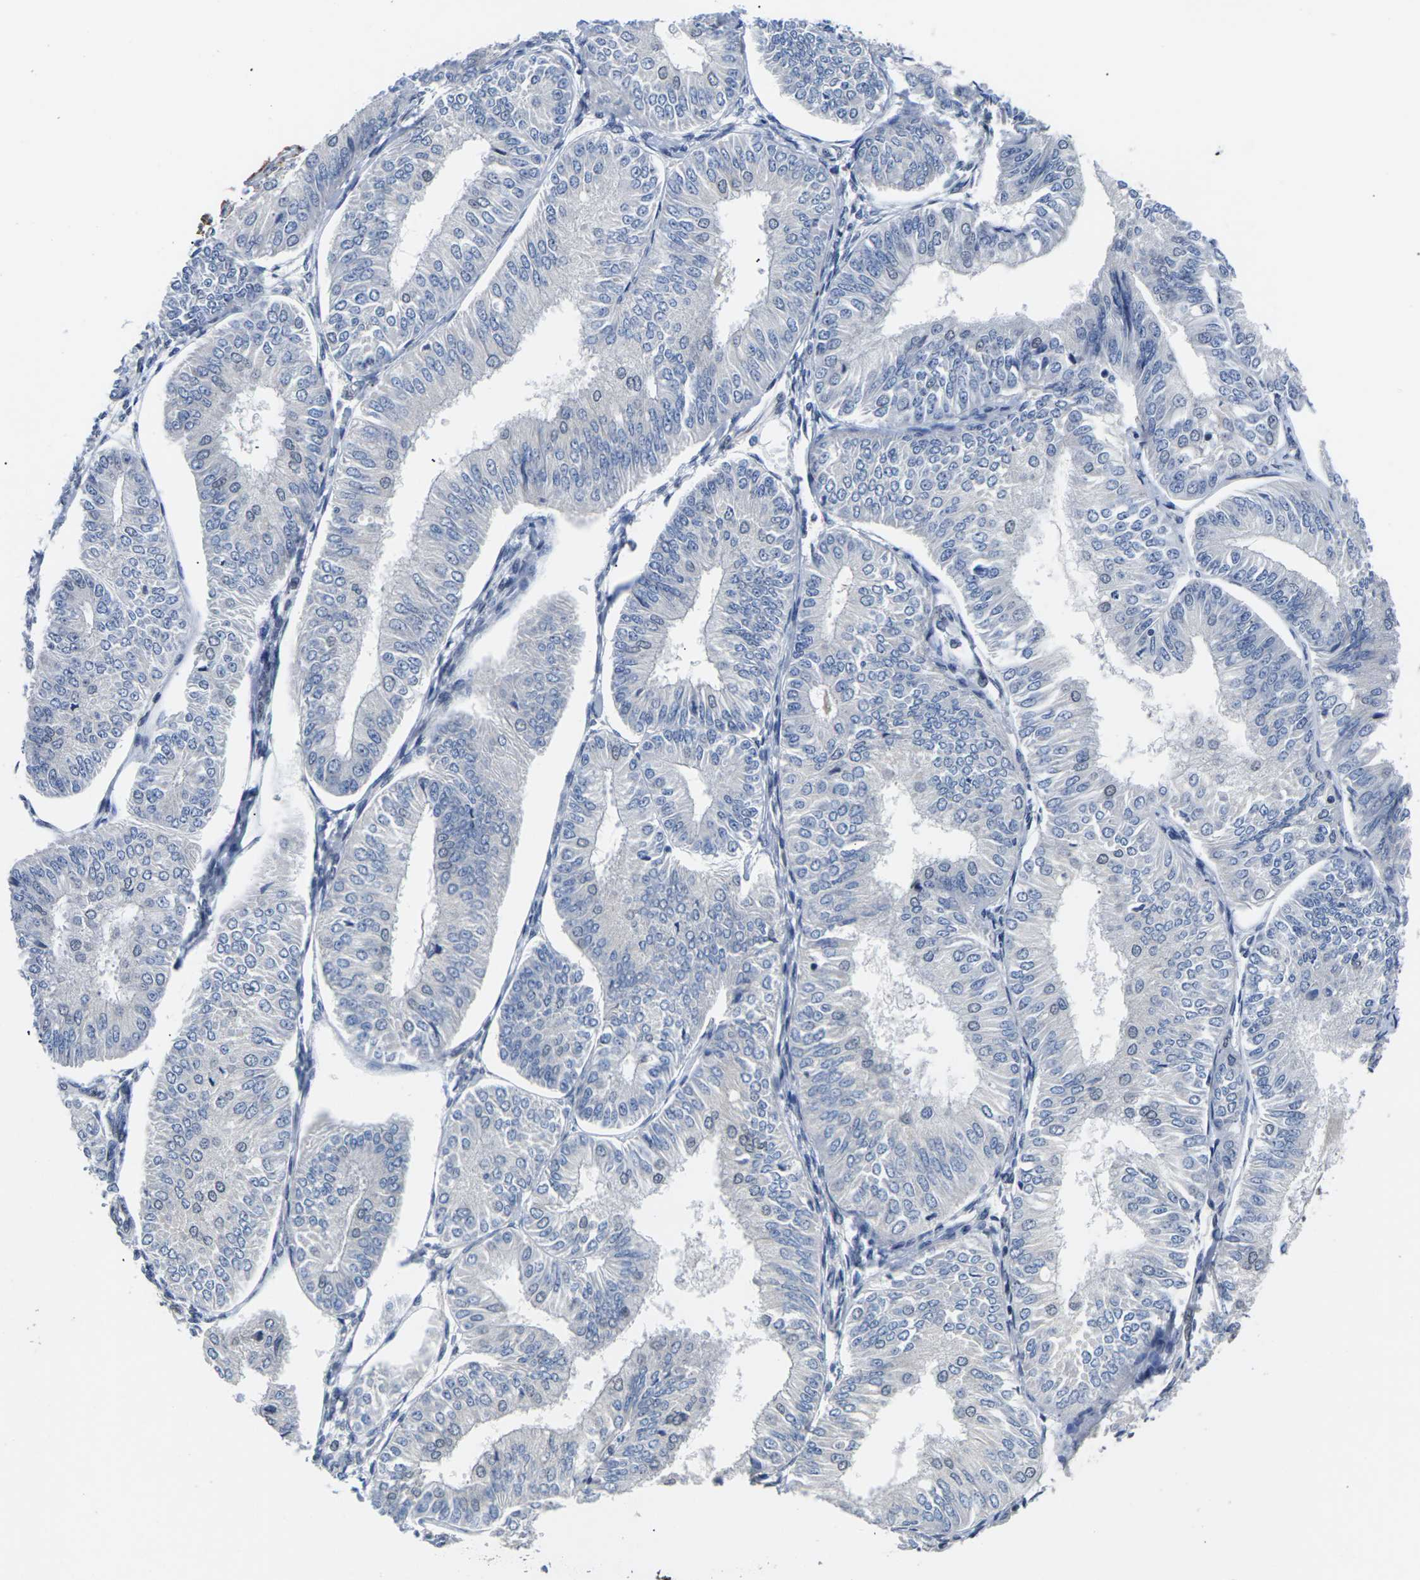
{"staining": {"intensity": "negative", "quantity": "none", "location": "none"}, "tissue": "endometrial cancer", "cell_type": "Tumor cells", "image_type": "cancer", "snomed": [{"axis": "morphology", "description": "Adenocarcinoma, NOS"}, {"axis": "topography", "description": "Endometrium"}], "caption": "This is an IHC histopathology image of human endometrial cancer. There is no expression in tumor cells.", "gene": "ST6GAL2", "patient": {"sex": "female", "age": 58}}